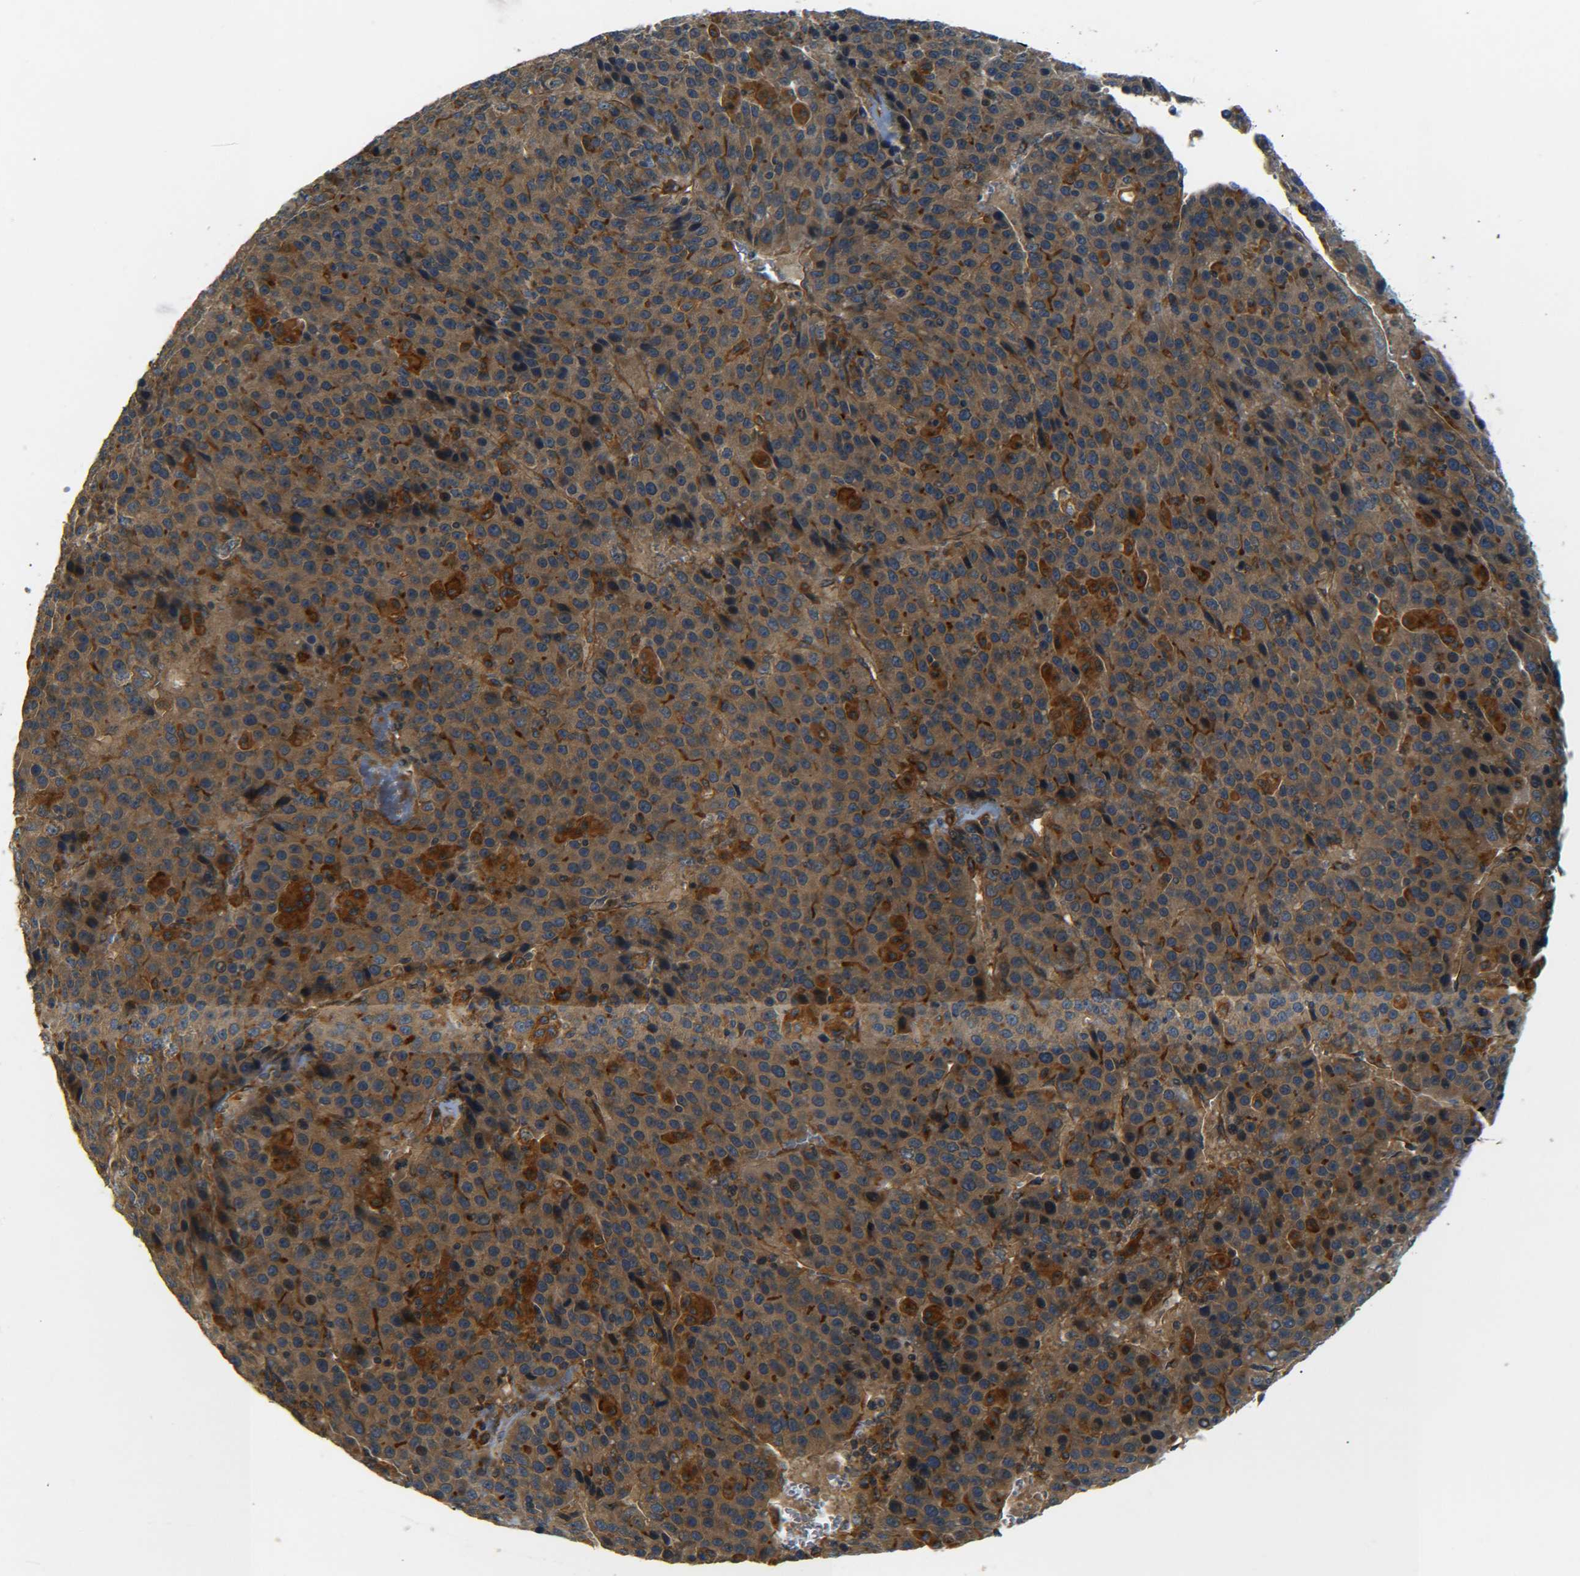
{"staining": {"intensity": "strong", "quantity": ">75%", "location": "cytoplasmic/membranous"}, "tissue": "liver cancer", "cell_type": "Tumor cells", "image_type": "cancer", "snomed": [{"axis": "morphology", "description": "Carcinoma, Hepatocellular, NOS"}, {"axis": "topography", "description": "Liver"}], "caption": "Protein analysis of hepatocellular carcinoma (liver) tissue exhibits strong cytoplasmic/membranous staining in about >75% of tumor cells.", "gene": "LRCH3", "patient": {"sex": "female", "age": 53}}